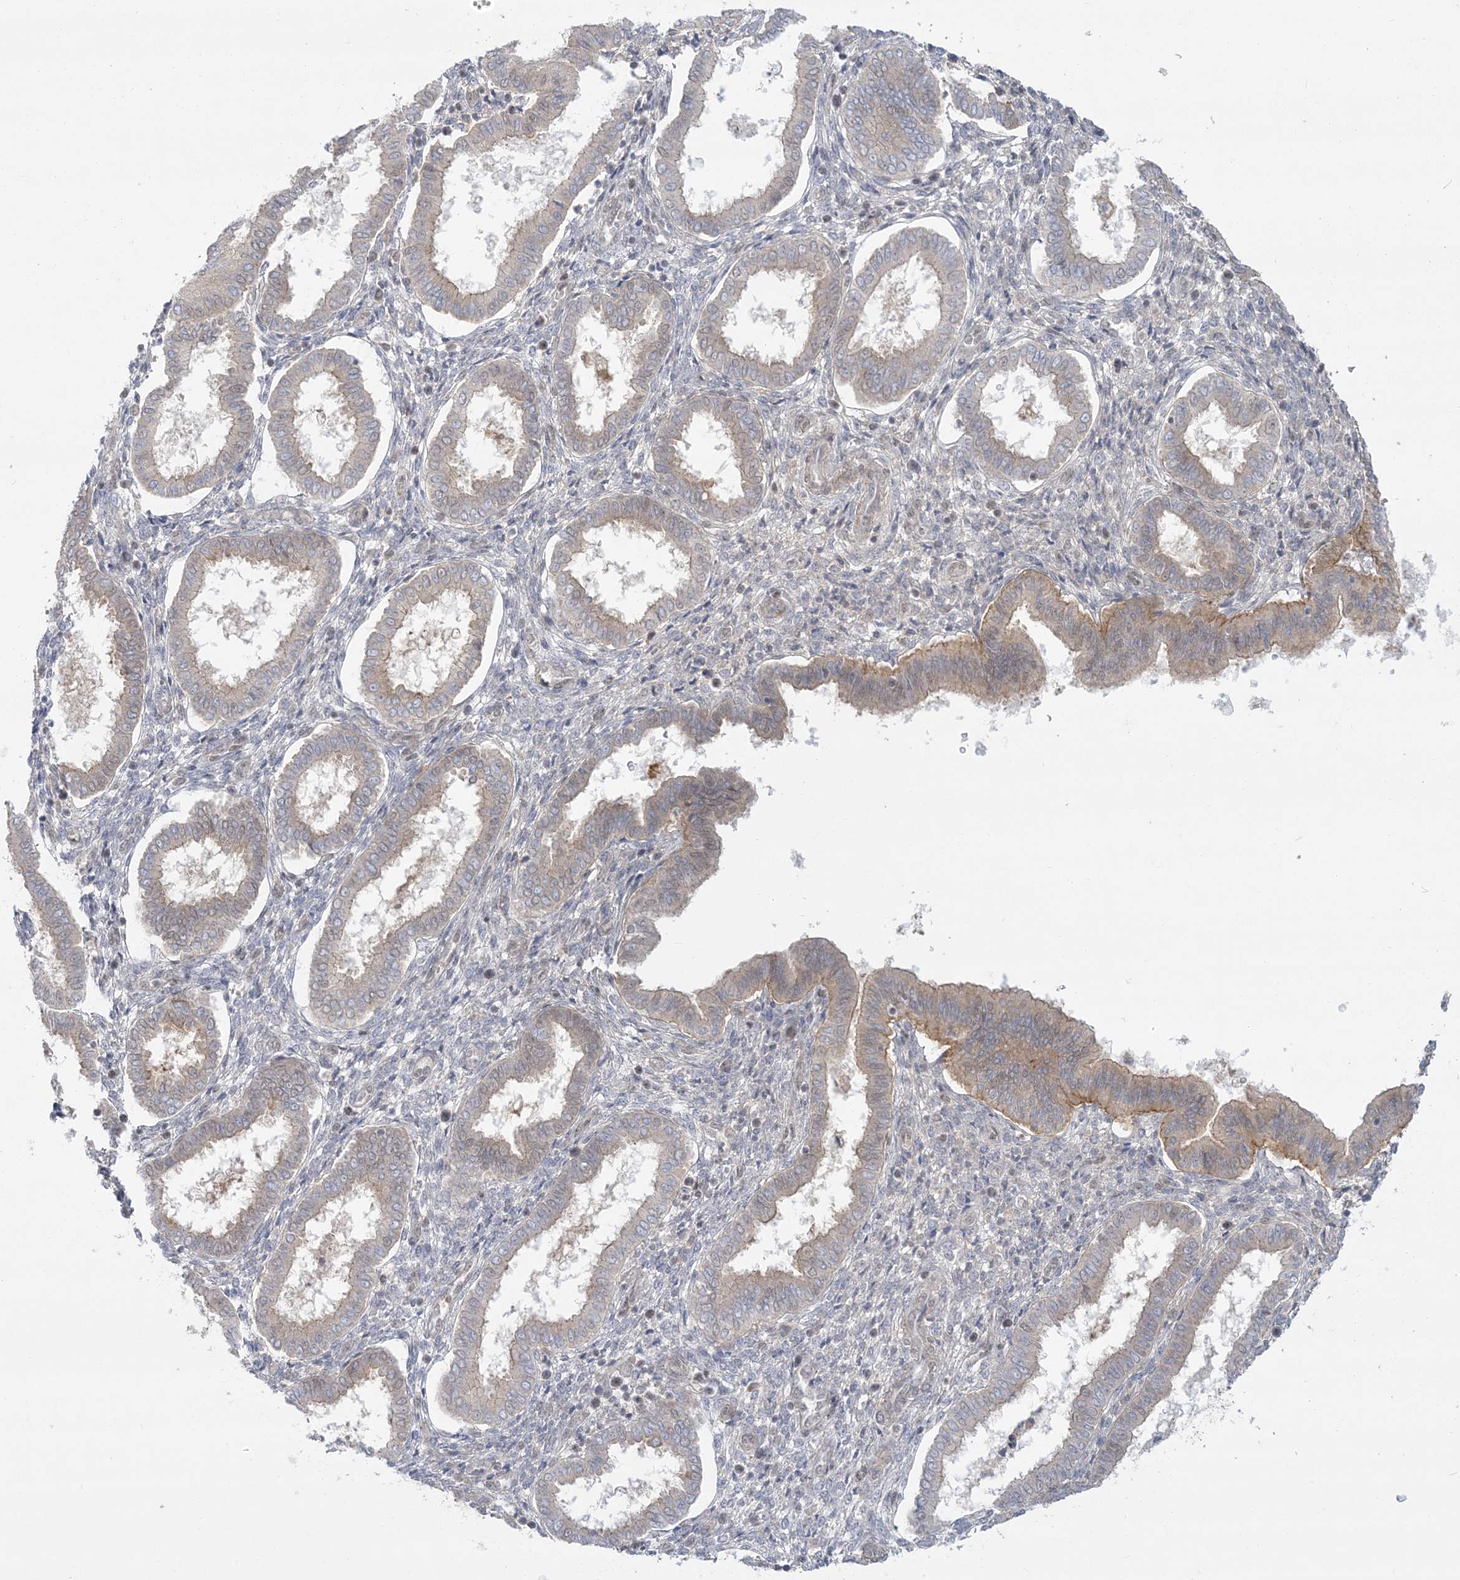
{"staining": {"intensity": "negative", "quantity": "none", "location": "none"}, "tissue": "endometrium", "cell_type": "Cells in endometrial stroma", "image_type": "normal", "snomed": [{"axis": "morphology", "description": "Normal tissue, NOS"}, {"axis": "topography", "description": "Endometrium"}], "caption": "This is an IHC image of normal endometrium. There is no expression in cells in endometrial stroma.", "gene": "ANKS1A", "patient": {"sex": "female", "age": 24}}